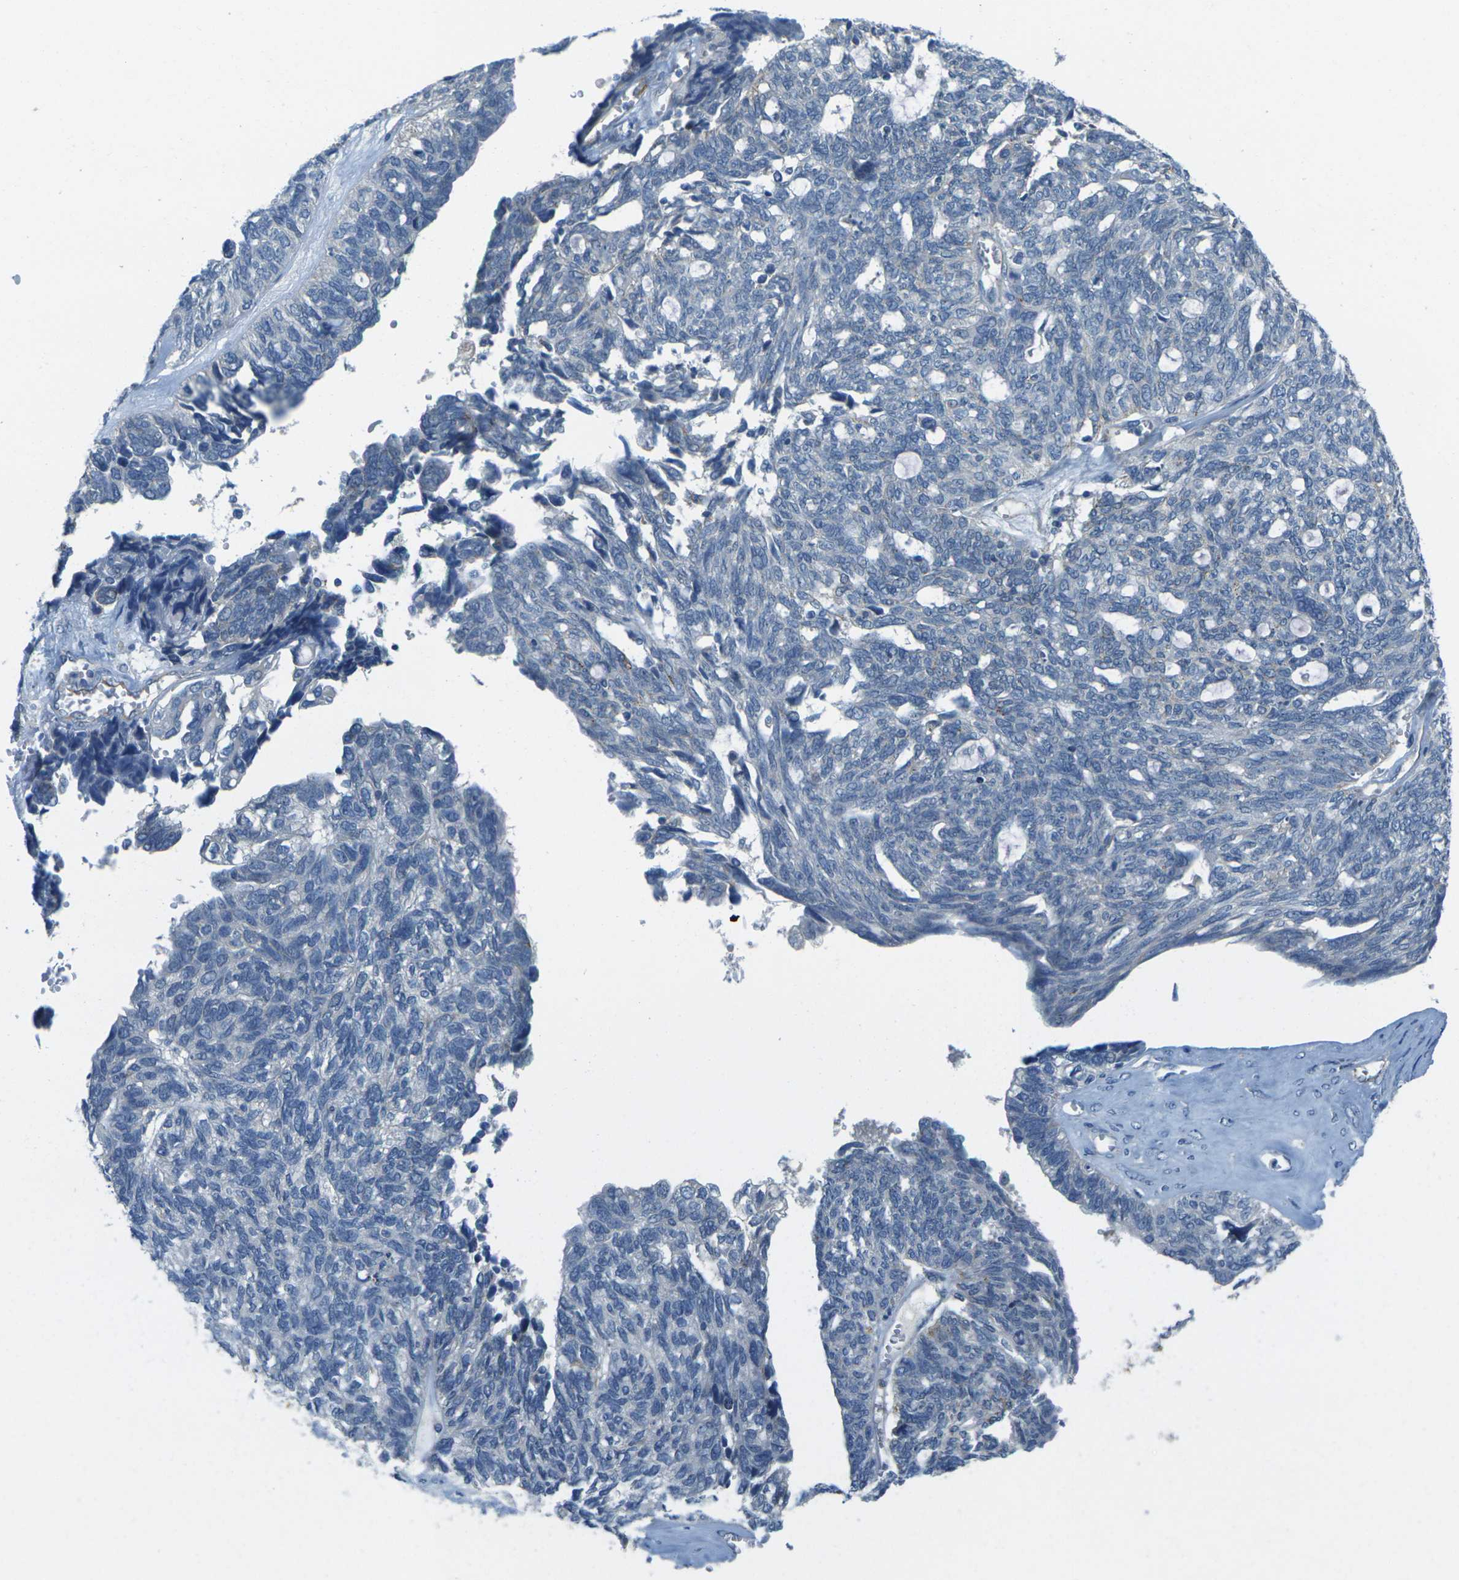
{"staining": {"intensity": "moderate", "quantity": "<25%", "location": "cytoplasmic/membranous"}, "tissue": "ovarian cancer", "cell_type": "Tumor cells", "image_type": "cancer", "snomed": [{"axis": "morphology", "description": "Cystadenocarcinoma, serous, NOS"}, {"axis": "topography", "description": "Ovary"}], "caption": "Moderate cytoplasmic/membranous staining for a protein is identified in approximately <25% of tumor cells of ovarian cancer using IHC.", "gene": "CYP2C8", "patient": {"sex": "female", "age": 79}}